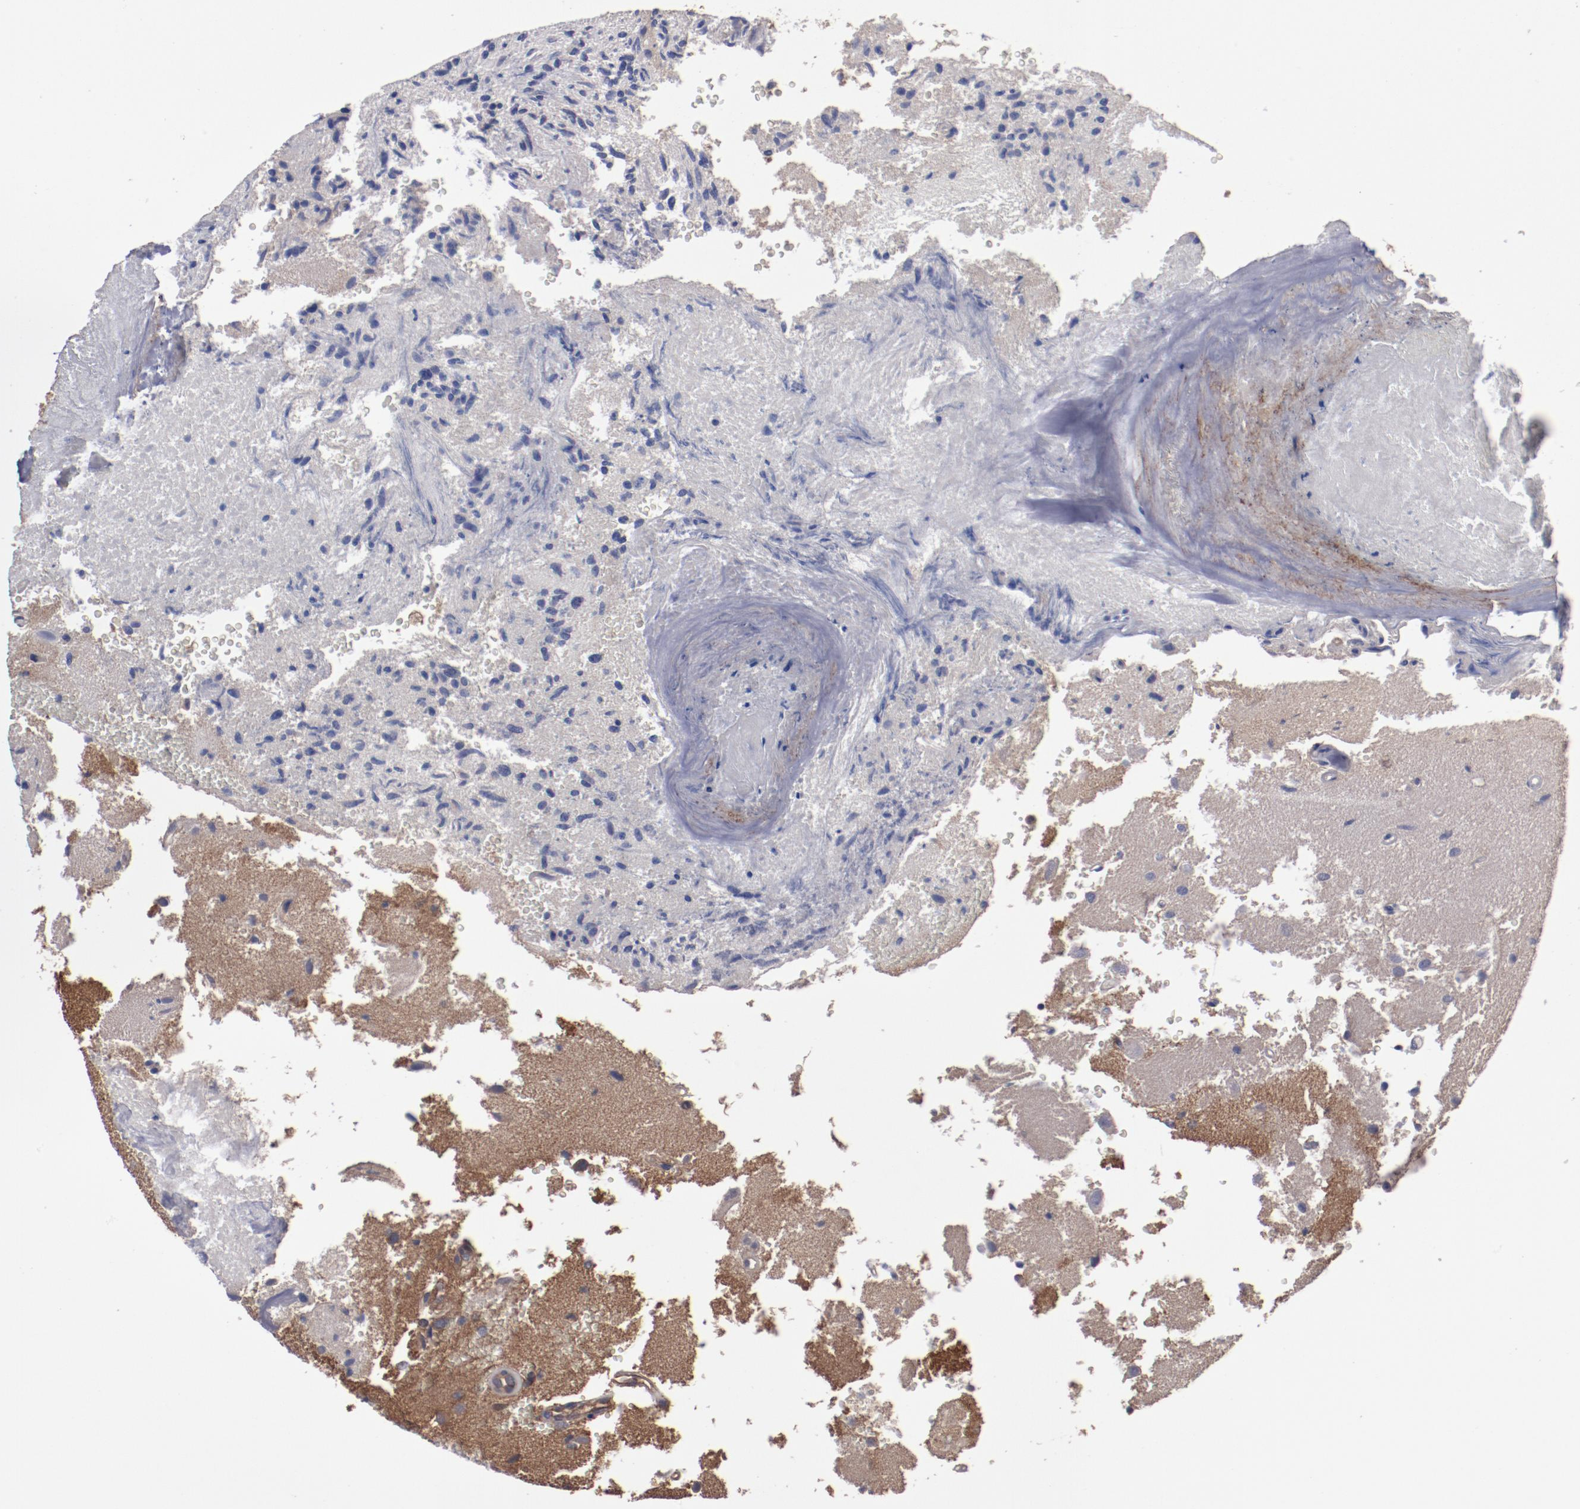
{"staining": {"intensity": "negative", "quantity": "none", "location": "none"}, "tissue": "glioma", "cell_type": "Tumor cells", "image_type": "cancer", "snomed": [{"axis": "morphology", "description": "Normal tissue, NOS"}, {"axis": "morphology", "description": "Glioma, malignant, High grade"}, {"axis": "topography", "description": "Cerebral cortex"}], "caption": "An image of glioma stained for a protein displays no brown staining in tumor cells. (DAB (3,3'-diaminobenzidine) IHC with hematoxylin counter stain).", "gene": "DNAAF2", "patient": {"sex": "male", "age": 75}}